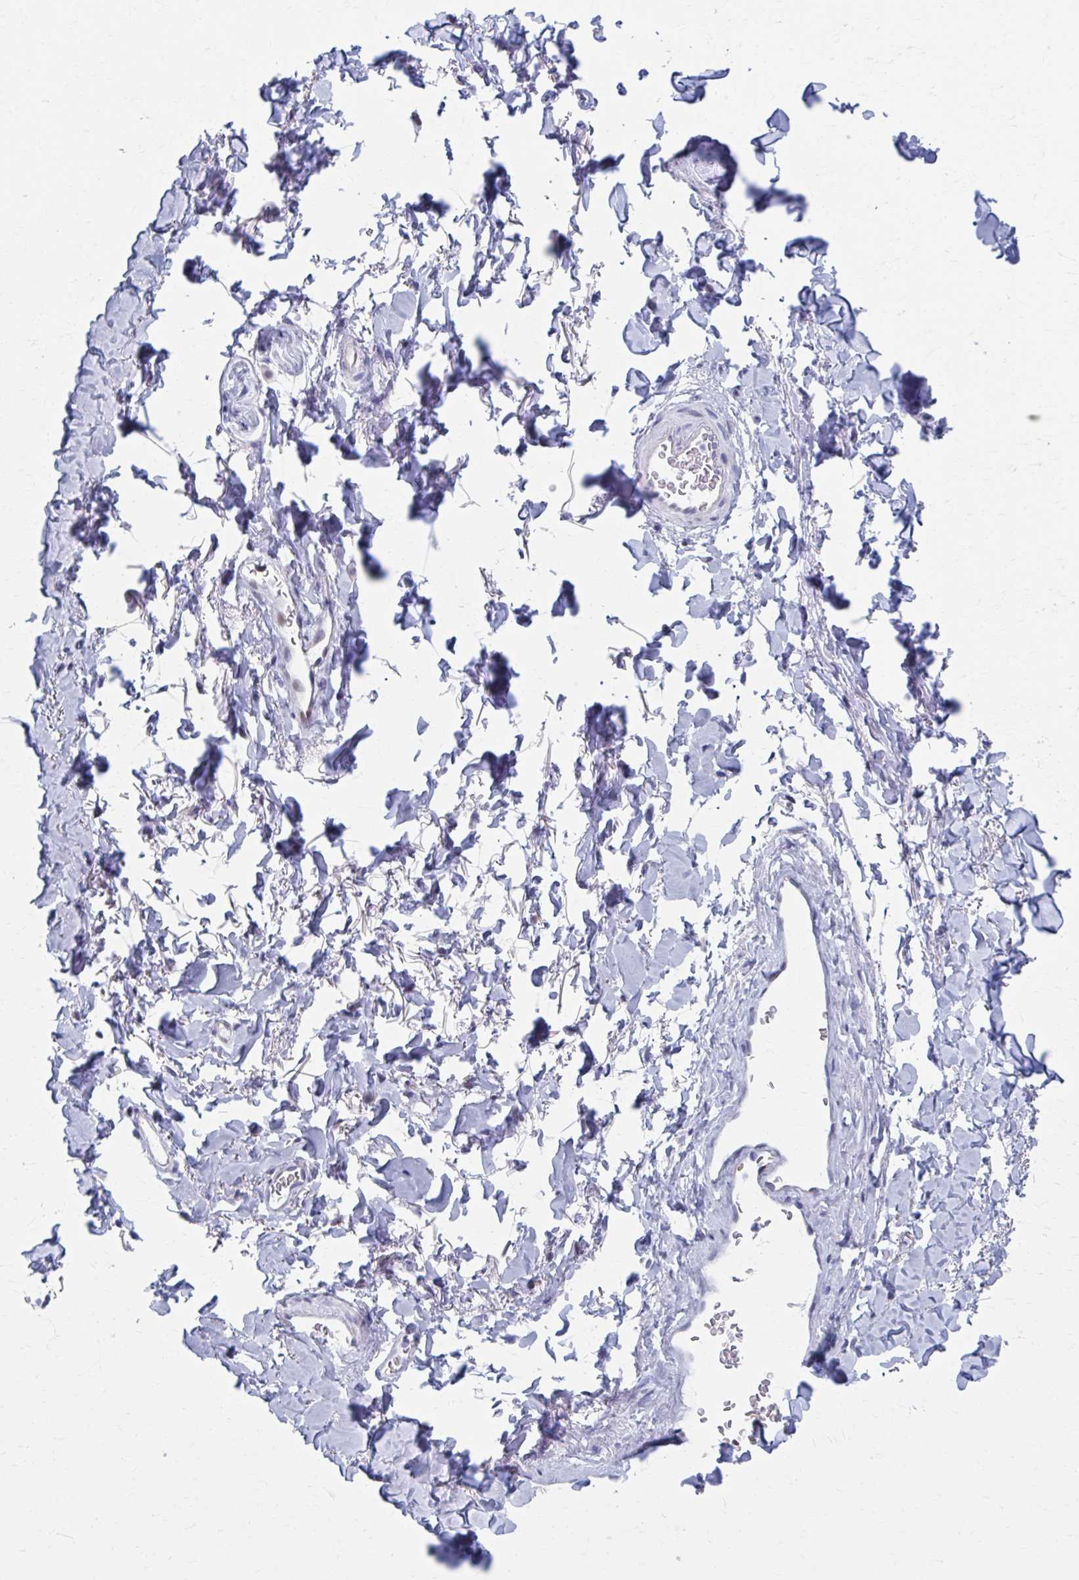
{"staining": {"intensity": "negative", "quantity": "none", "location": "none"}, "tissue": "adipose tissue", "cell_type": "Adipocytes", "image_type": "normal", "snomed": [{"axis": "morphology", "description": "Normal tissue, NOS"}, {"axis": "topography", "description": "Vulva"}, {"axis": "topography", "description": "Peripheral nerve tissue"}], "caption": "Adipocytes show no significant protein positivity in benign adipose tissue.", "gene": "ABHD16B", "patient": {"sex": "female", "age": 66}}